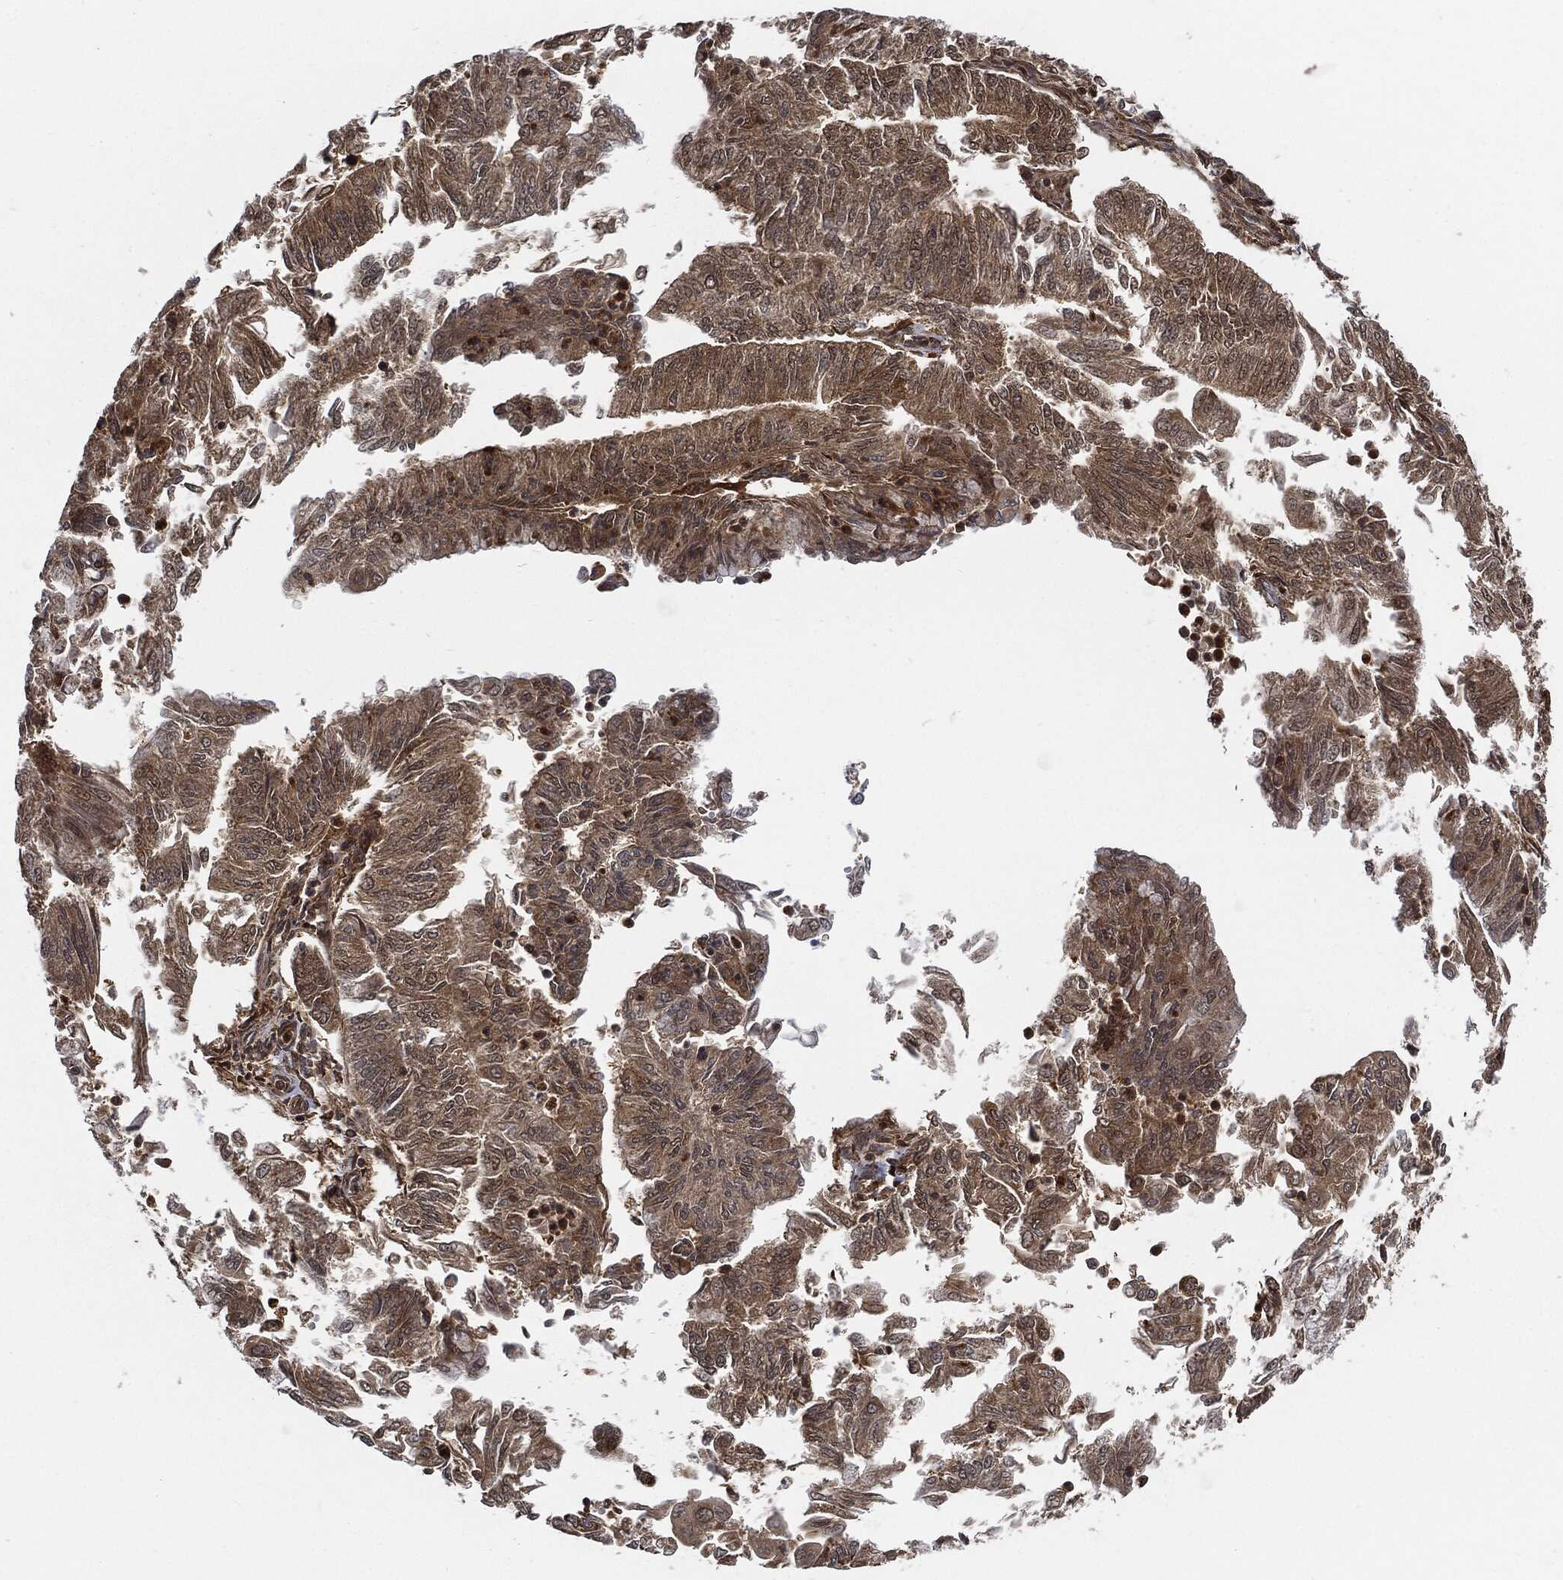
{"staining": {"intensity": "weak", "quantity": ">75%", "location": "cytoplasmic/membranous"}, "tissue": "endometrial cancer", "cell_type": "Tumor cells", "image_type": "cancer", "snomed": [{"axis": "morphology", "description": "Adenocarcinoma, NOS"}, {"axis": "topography", "description": "Endometrium"}], "caption": "Protein expression analysis of adenocarcinoma (endometrial) reveals weak cytoplasmic/membranous positivity in approximately >75% of tumor cells.", "gene": "CUTA", "patient": {"sex": "female", "age": 59}}